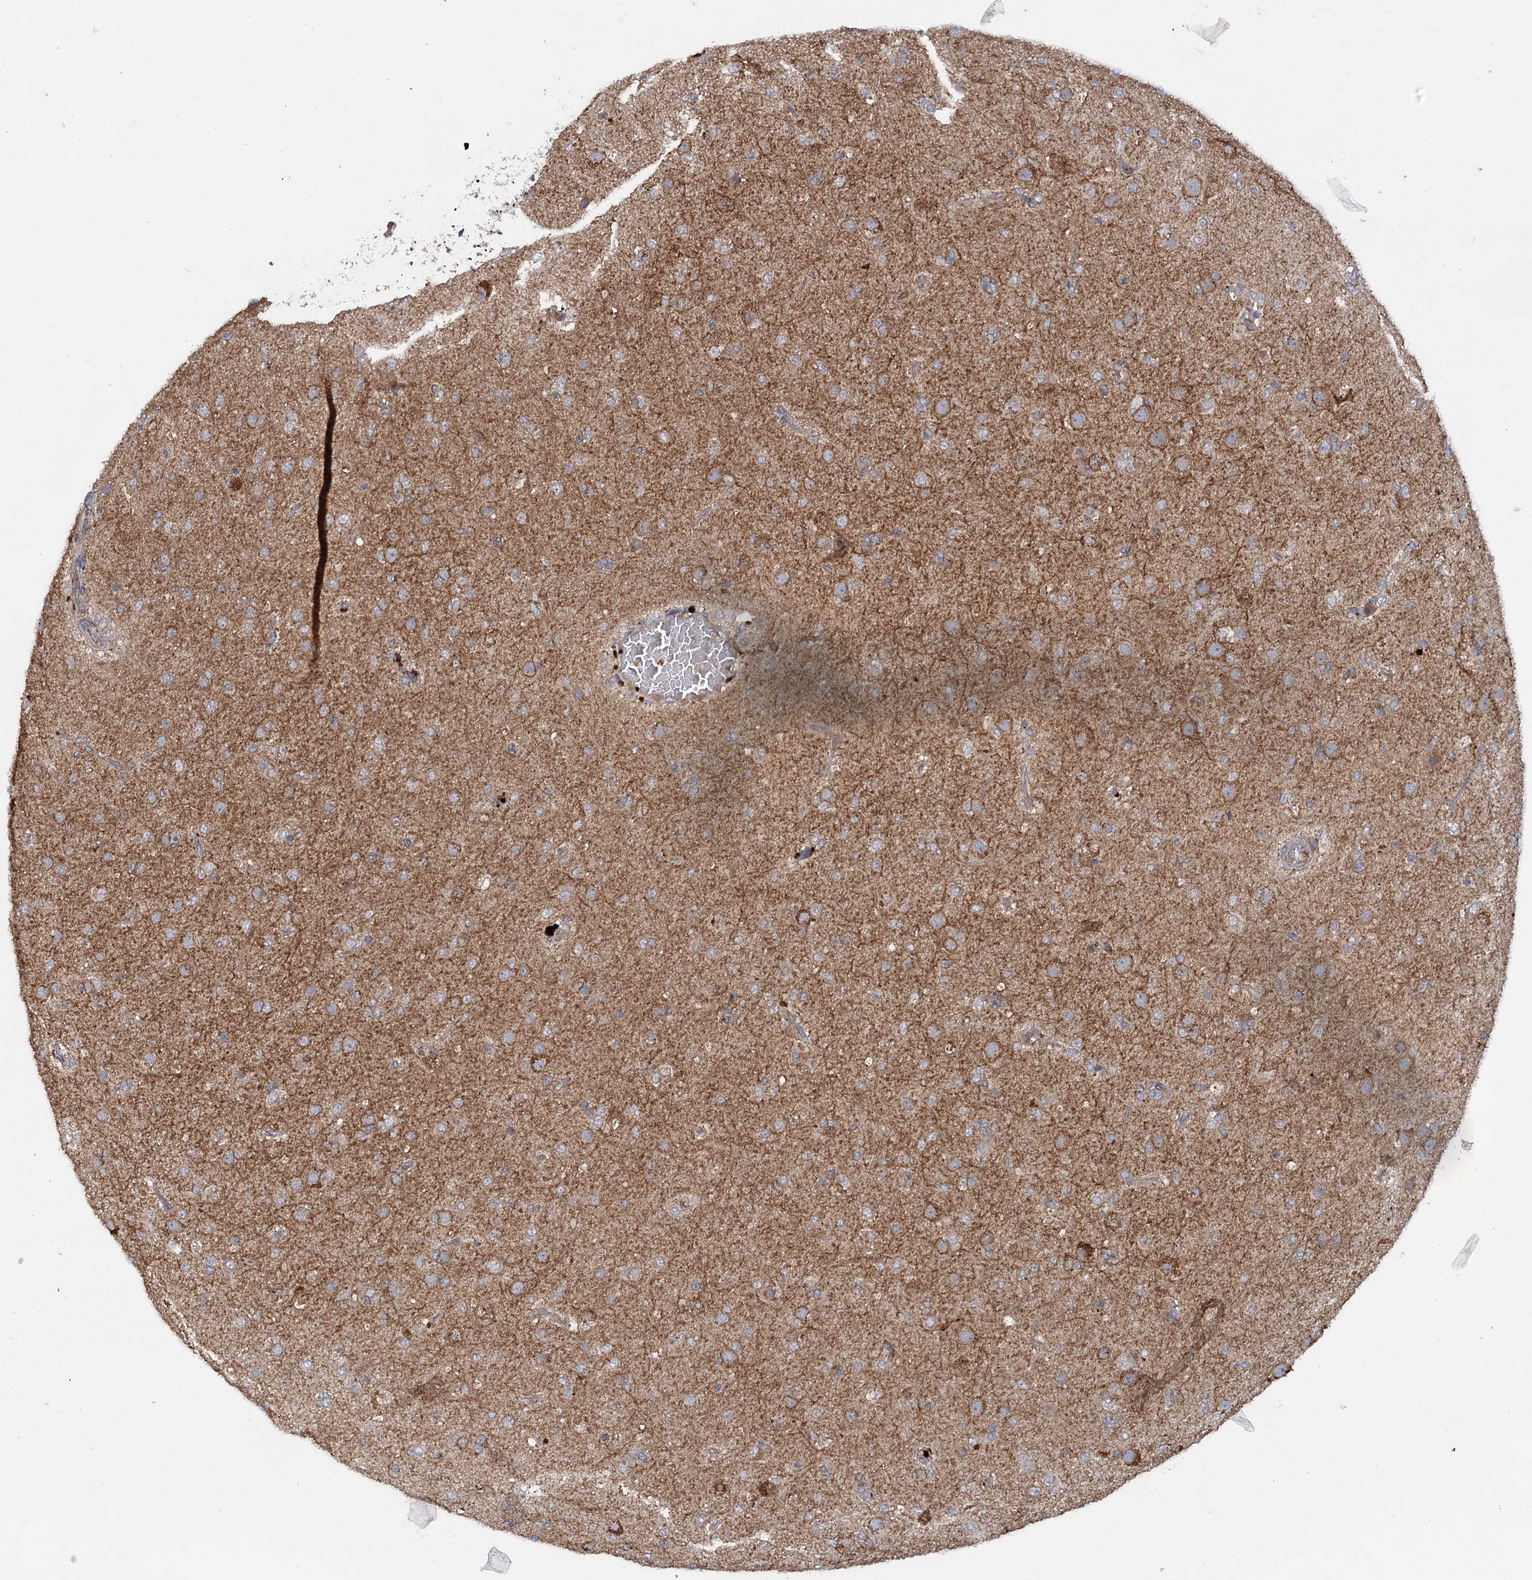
{"staining": {"intensity": "moderate", "quantity": "<25%", "location": "cytoplasmic/membranous"}, "tissue": "glioma", "cell_type": "Tumor cells", "image_type": "cancer", "snomed": [{"axis": "morphology", "description": "Glioma, malignant, Low grade"}, {"axis": "topography", "description": "Brain"}], "caption": "Malignant glioma (low-grade) stained for a protein (brown) demonstrates moderate cytoplasmic/membranous positive expression in about <25% of tumor cells.", "gene": "PYROXD2", "patient": {"sex": "male", "age": 65}}